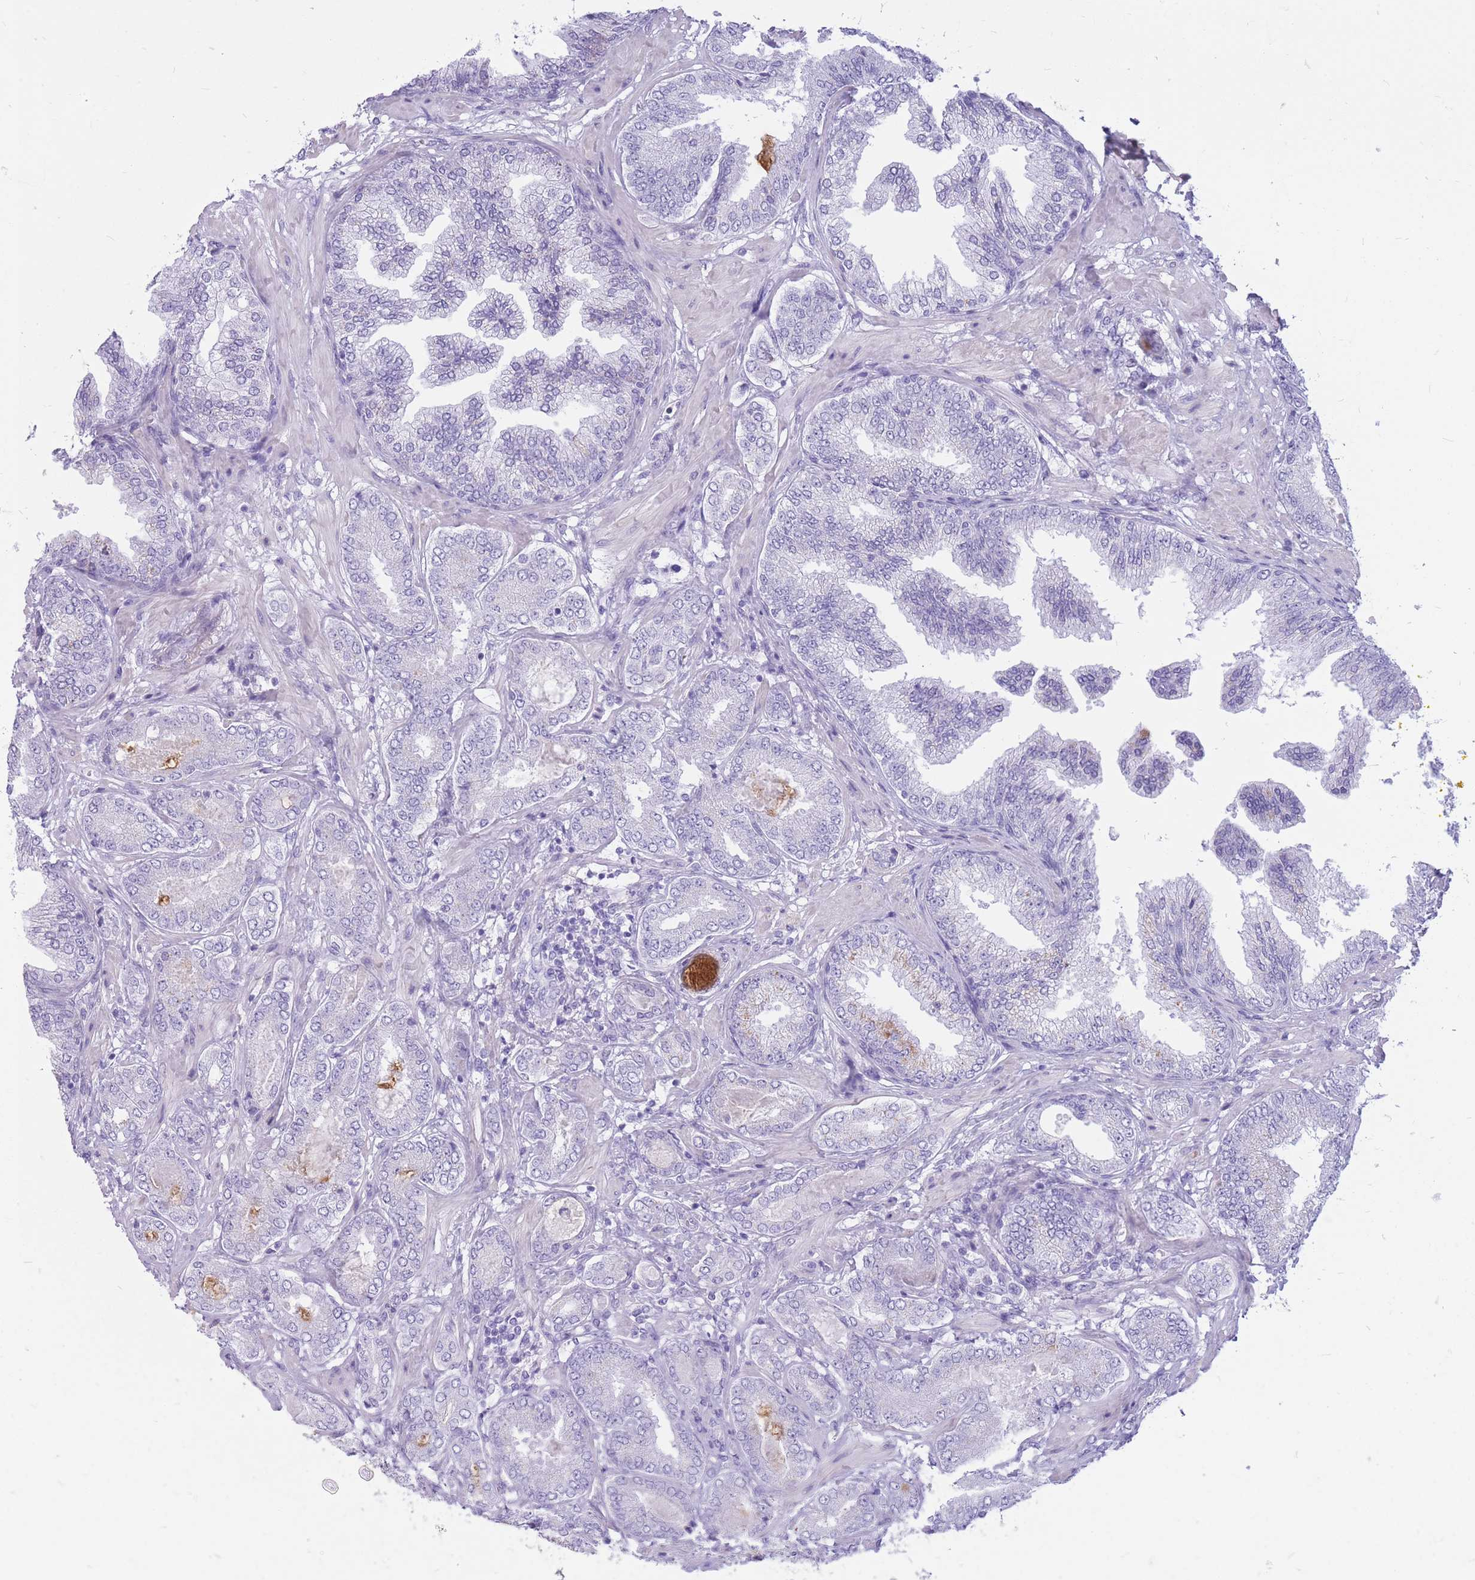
{"staining": {"intensity": "negative", "quantity": "none", "location": "none"}, "tissue": "prostate cancer", "cell_type": "Tumor cells", "image_type": "cancer", "snomed": [{"axis": "morphology", "description": "Adenocarcinoma, Low grade"}, {"axis": "topography", "description": "Prostate"}], "caption": "This is an immunohistochemistry (IHC) photomicrograph of prostate cancer (adenocarcinoma (low-grade)). There is no expression in tumor cells.", "gene": "CYP21A2", "patient": {"sex": "male", "age": 63}}